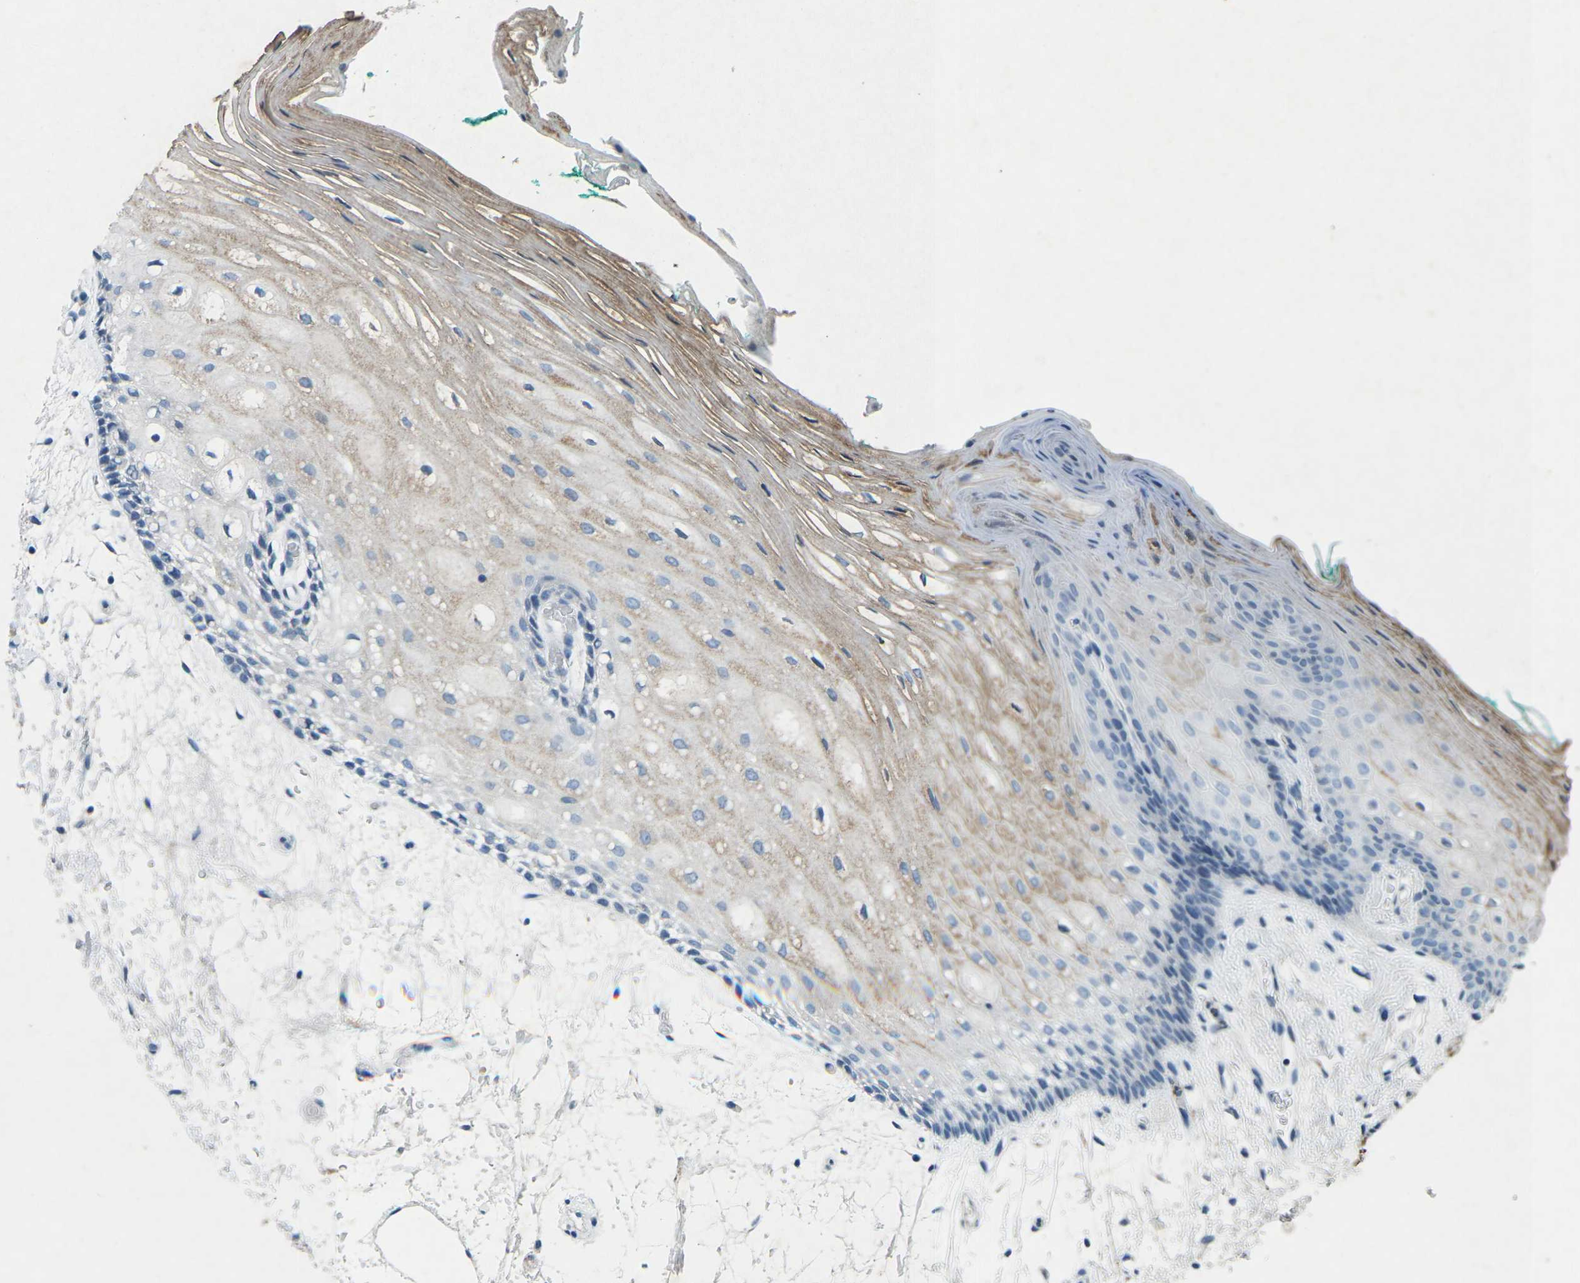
{"staining": {"intensity": "weak", "quantity": "<25%", "location": "cytoplasmic/membranous"}, "tissue": "oral mucosa", "cell_type": "Squamous epithelial cells", "image_type": "normal", "snomed": [{"axis": "morphology", "description": "Normal tissue, NOS"}, {"axis": "topography", "description": "Skeletal muscle"}, {"axis": "topography", "description": "Oral tissue"}, {"axis": "topography", "description": "Peripheral nerve tissue"}], "caption": "There is no significant positivity in squamous epithelial cells of oral mucosa. Nuclei are stained in blue.", "gene": "A1BG", "patient": {"sex": "female", "age": 84}}